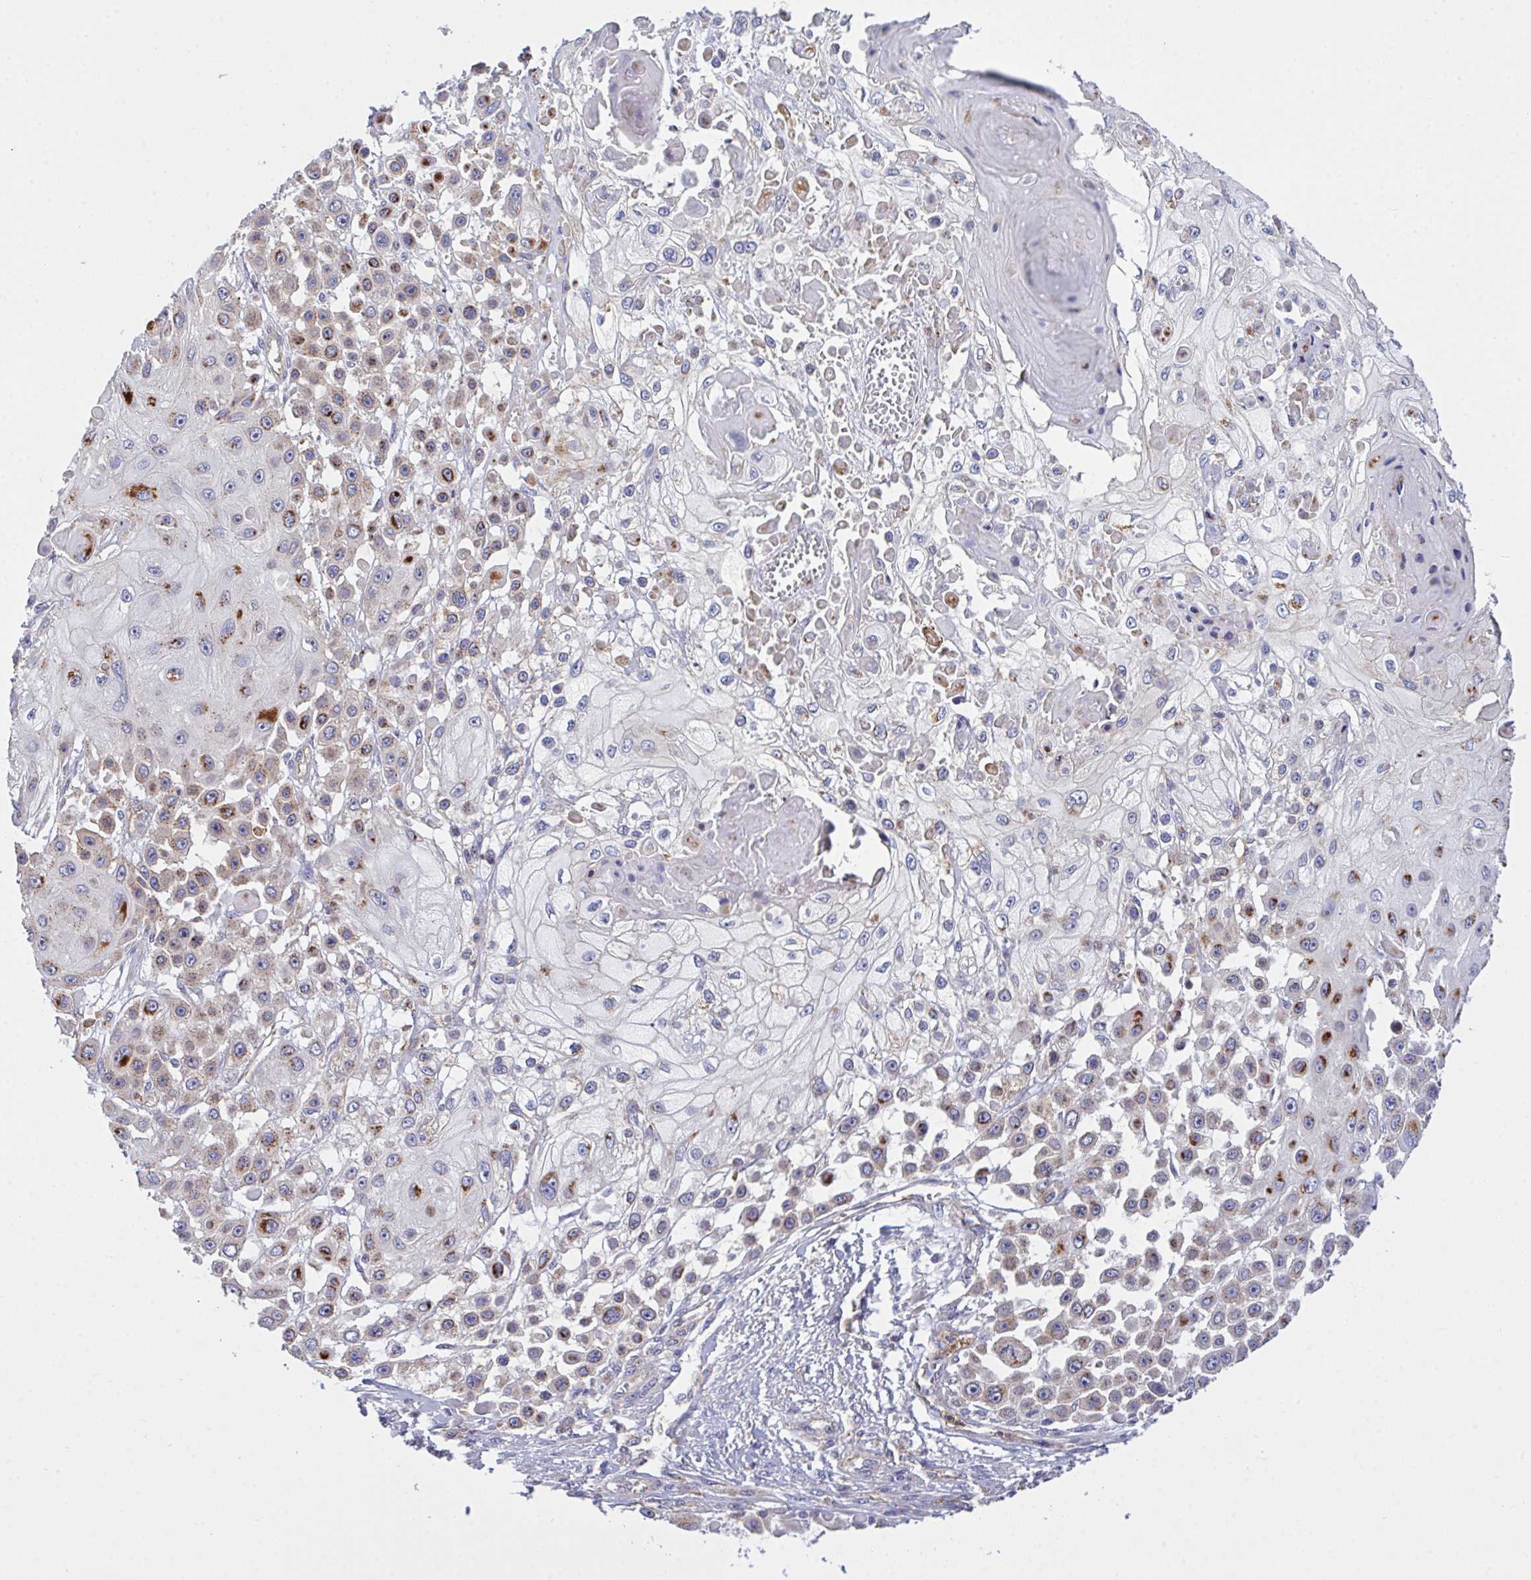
{"staining": {"intensity": "moderate", "quantity": ">75%", "location": "cytoplasmic/membranous"}, "tissue": "skin cancer", "cell_type": "Tumor cells", "image_type": "cancer", "snomed": [{"axis": "morphology", "description": "Squamous cell carcinoma, NOS"}, {"axis": "topography", "description": "Skin"}], "caption": "High-magnification brightfield microscopy of skin cancer stained with DAB (brown) and counterstained with hematoxylin (blue). tumor cells exhibit moderate cytoplasmic/membranous staining is appreciated in approximately>75% of cells. (Stains: DAB in brown, nuclei in blue, Microscopy: brightfield microscopy at high magnification).", "gene": "C4orf36", "patient": {"sex": "male", "age": 67}}